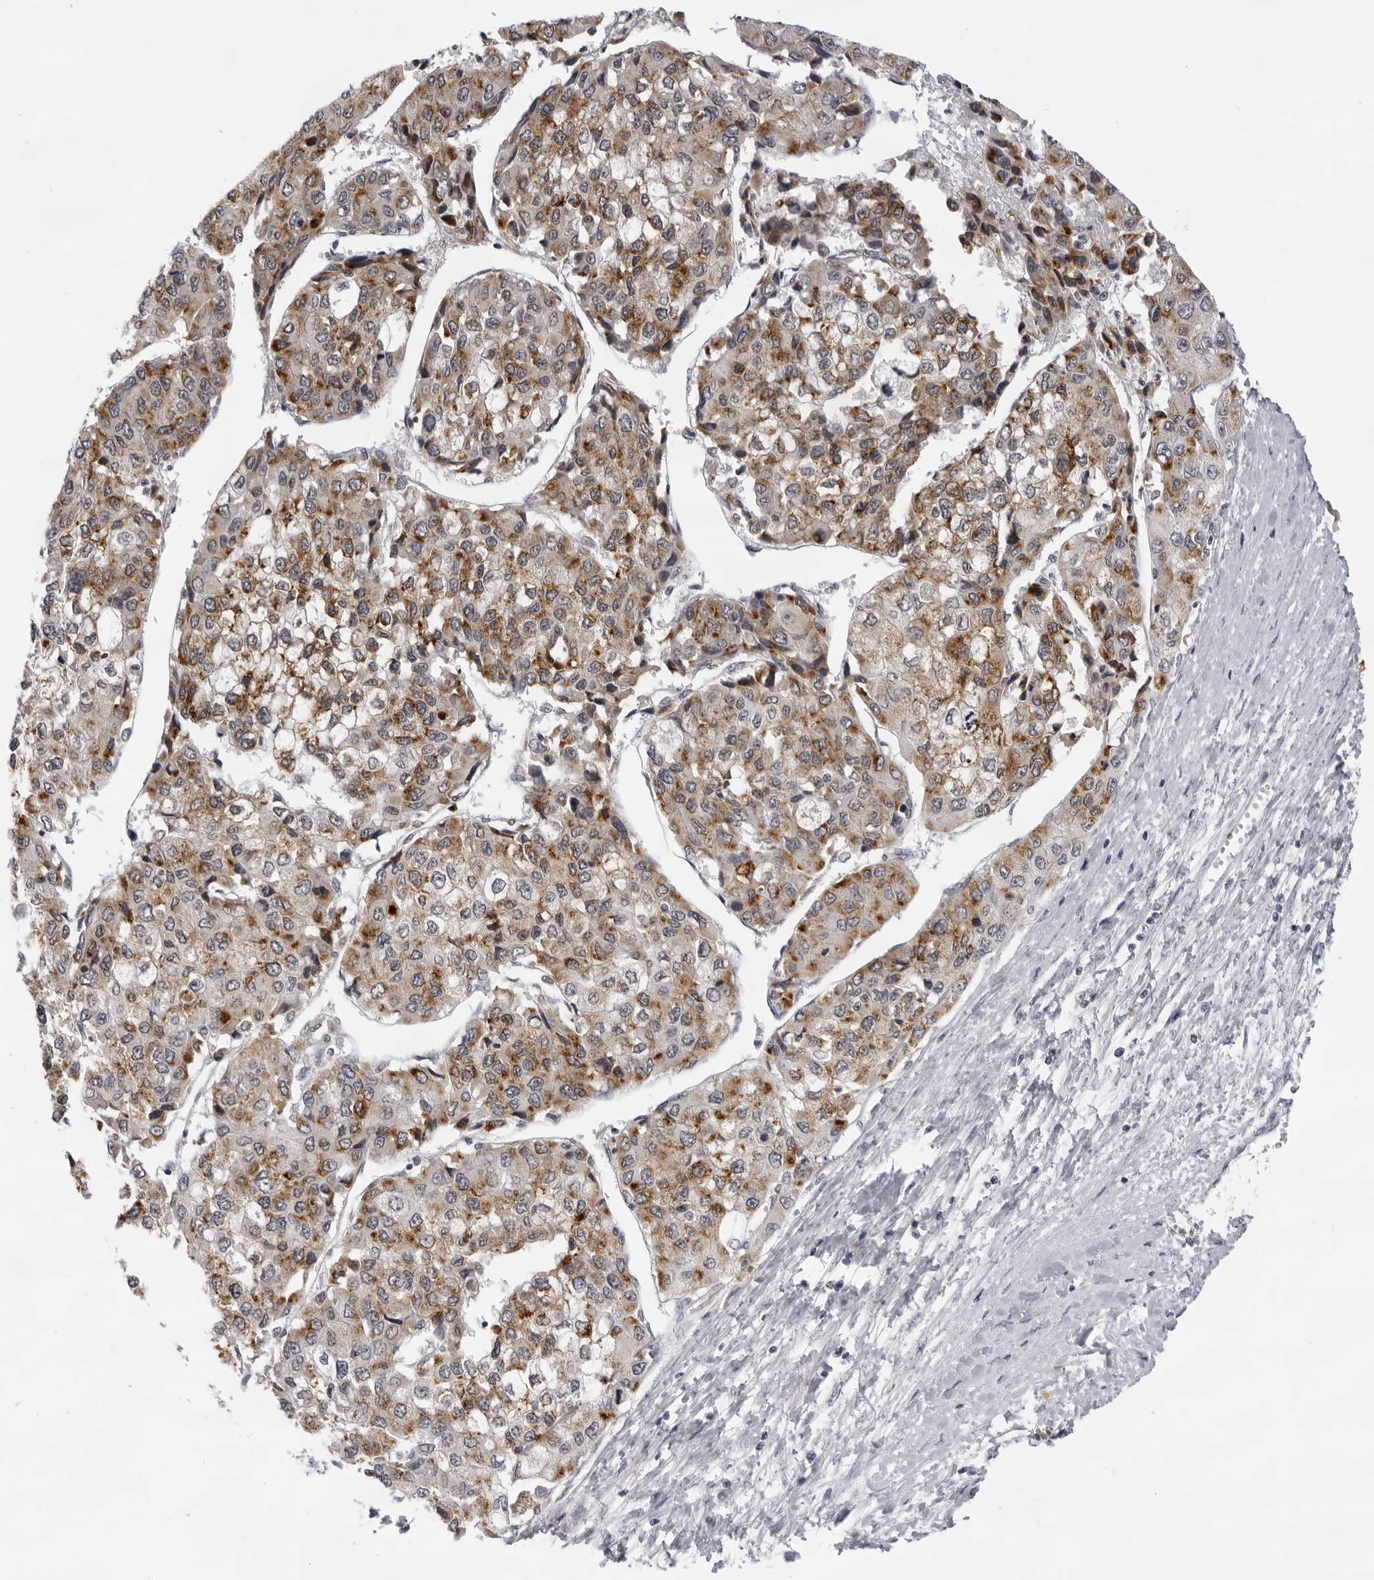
{"staining": {"intensity": "moderate", "quantity": ">75%", "location": "cytoplasmic/membranous"}, "tissue": "liver cancer", "cell_type": "Tumor cells", "image_type": "cancer", "snomed": [{"axis": "morphology", "description": "Carcinoma, Hepatocellular, NOS"}, {"axis": "topography", "description": "Liver"}], "caption": "Protein staining of hepatocellular carcinoma (liver) tissue demonstrates moderate cytoplasmic/membranous expression in approximately >75% of tumor cells. (Brightfield microscopy of DAB IHC at high magnification).", "gene": "ACP6", "patient": {"sex": "female", "age": 66}}